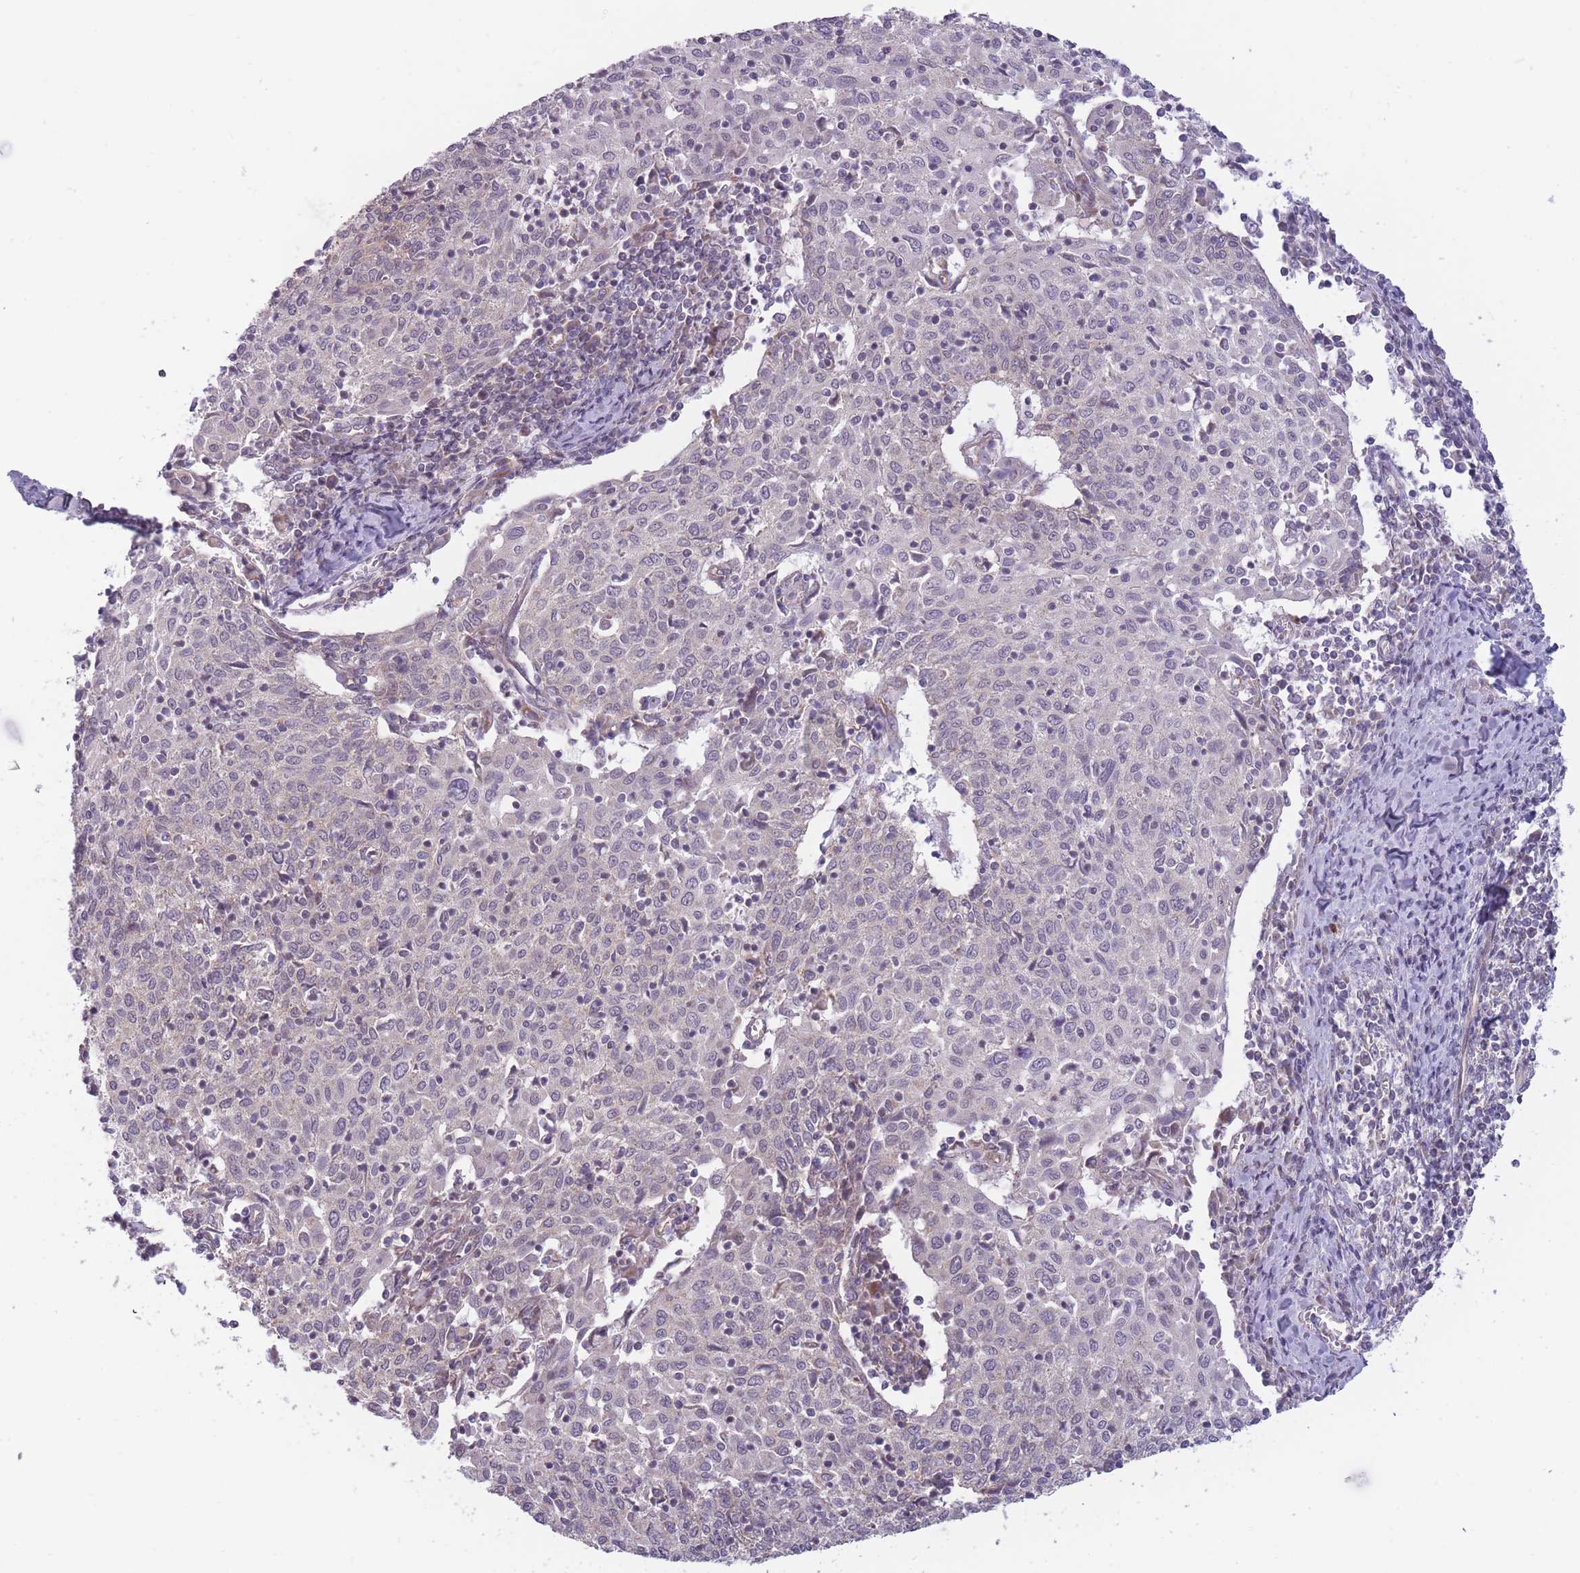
{"staining": {"intensity": "moderate", "quantity": "25%-75%", "location": "cytoplasmic/membranous"}, "tissue": "cervical cancer", "cell_type": "Tumor cells", "image_type": "cancer", "snomed": [{"axis": "morphology", "description": "Squamous cell carcinoma, NOS"}, {"axis": "topography", "description": "Cervix"}], "caption": "Human cervical squamous cell carcinoma stained for a protein (brown) displays moderate cytoplasmic/membranous positive expression in about 25%-75% of tumor cells.", "gene": "MRPS18C", "patient": {"sex": "female", "age": 52}}